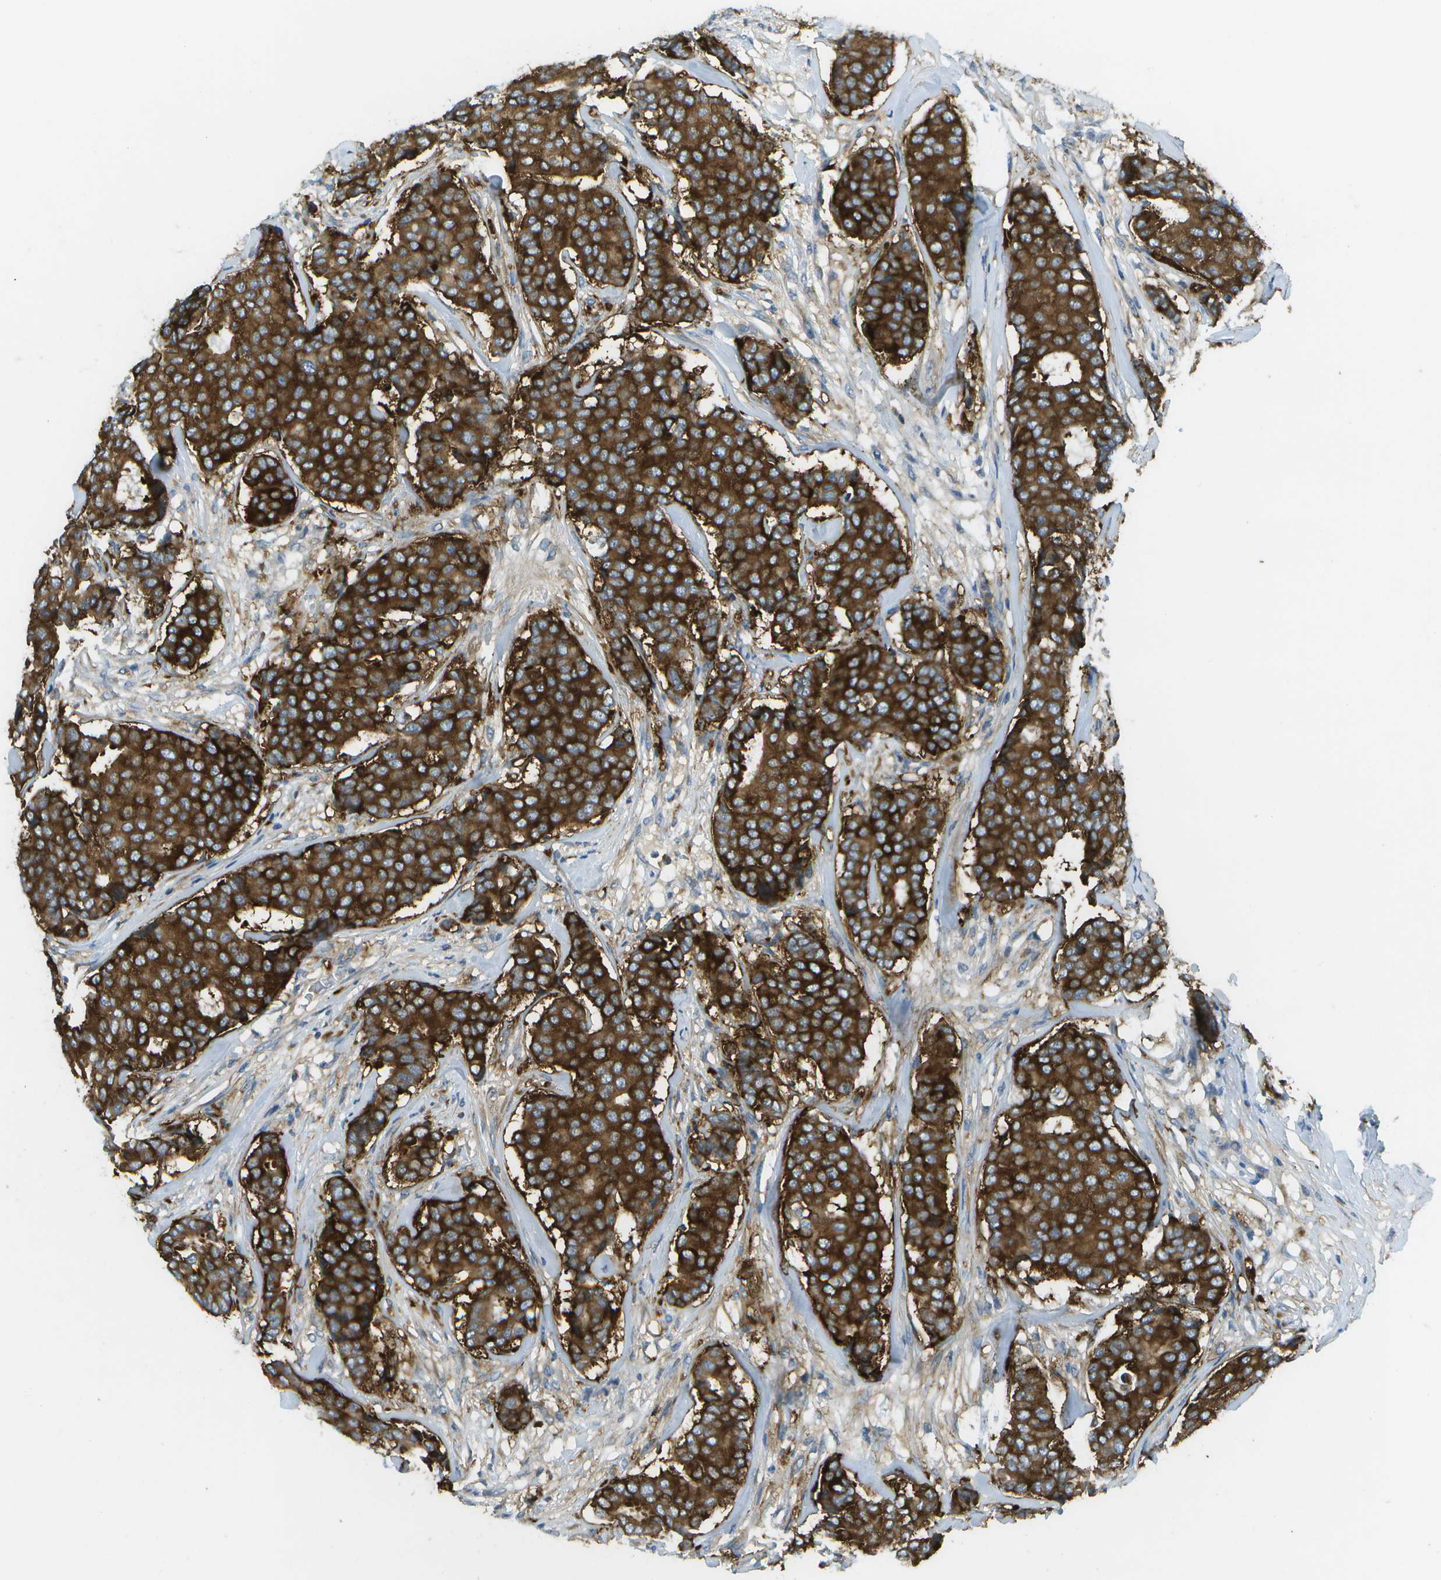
{"staining": {"intensity": "strong", "quantity": ">75%", "location": "cytoplasmic/membranous"}, "tissue": "breast cancer", "cell_type": "Tumor cells", "image_type": "cancer", "snomed": [{"axis": "morphology", "description": "Duct carcinoma"}, {"axis": "topography", "description": "Breast"}], "caption": "A photomicrograph of breast cancer (intraductal carcinoma) stained for a protein displays strong cytoplasmic/membranous brown staining in tumor cells. The staining was performed using DAB to visualize the protein expression in brown, while the nuclei were stained in blue with hematoxylin (Magnification: 20x).", "gene": "WNK2", "patient": {"sex": "female", "age": 75}}